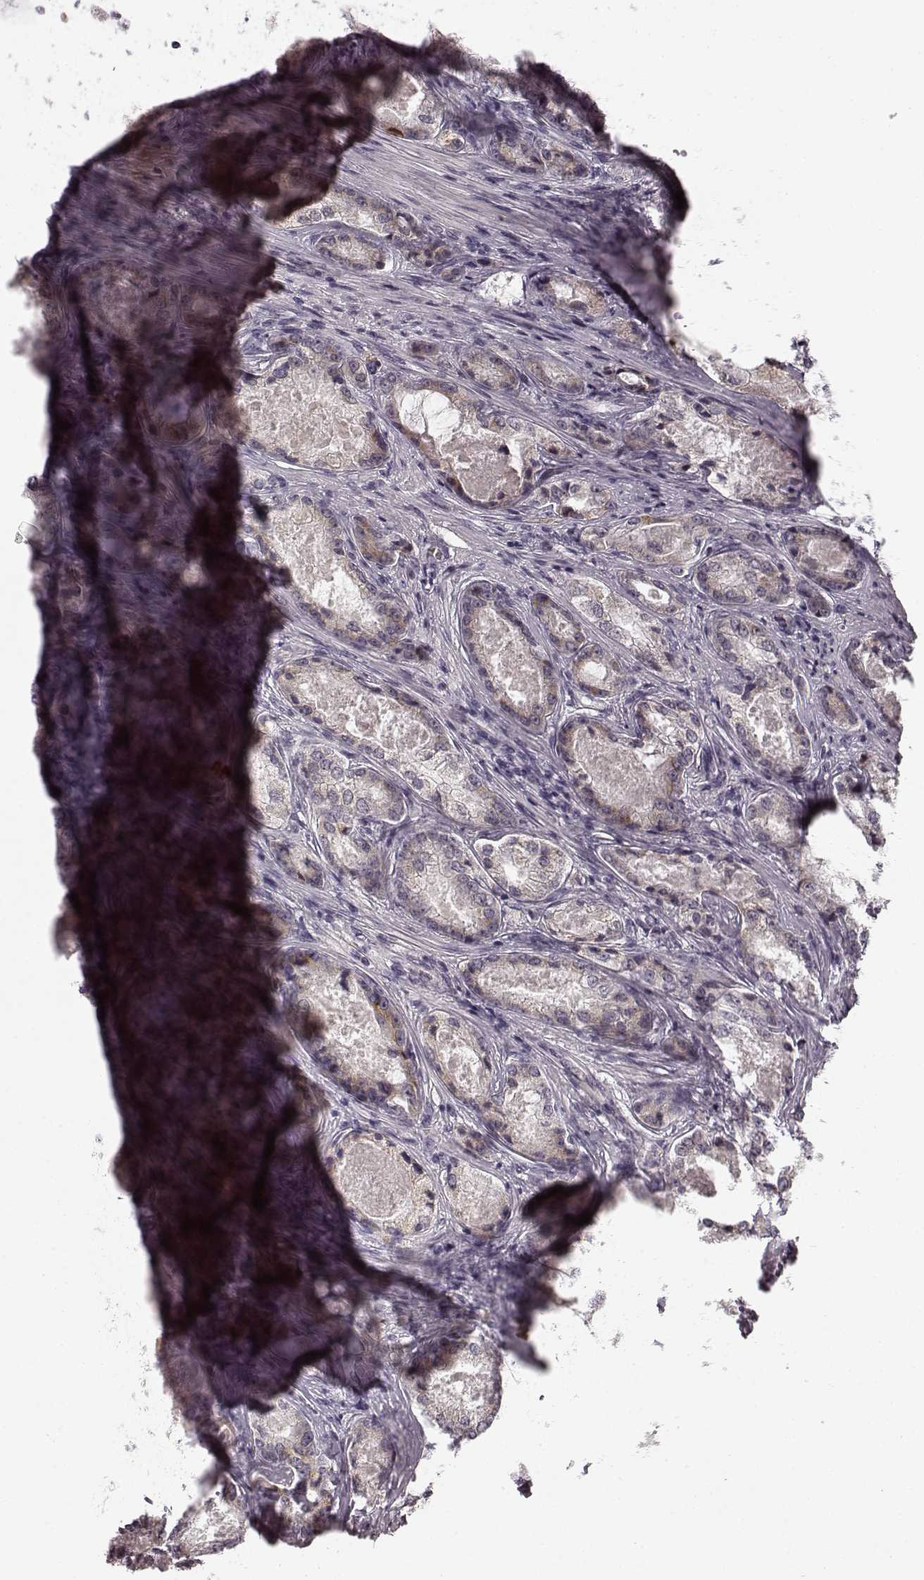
{"staining": {"intensity": "weak", "quantity": "<25%", "location": "cytoplasmic/membranous"}, "tissue": "prostate cancer", "cell_type": "Tumor cells", "image_type": "cancer", "snomed": [{"axis": "morphology", "description": "Adenocarcinoma, Low grade"}, {"axis": "topography", "description": "Prostate"}], "caption": "IHC photomicrograph of adenocarcinoma (low-grade) (prostate) stained for a protein (brown), which exhibits no positivity in tumor cells.", "gene": "FAM234B", "patient": {"sex": "male", "age": 68}}